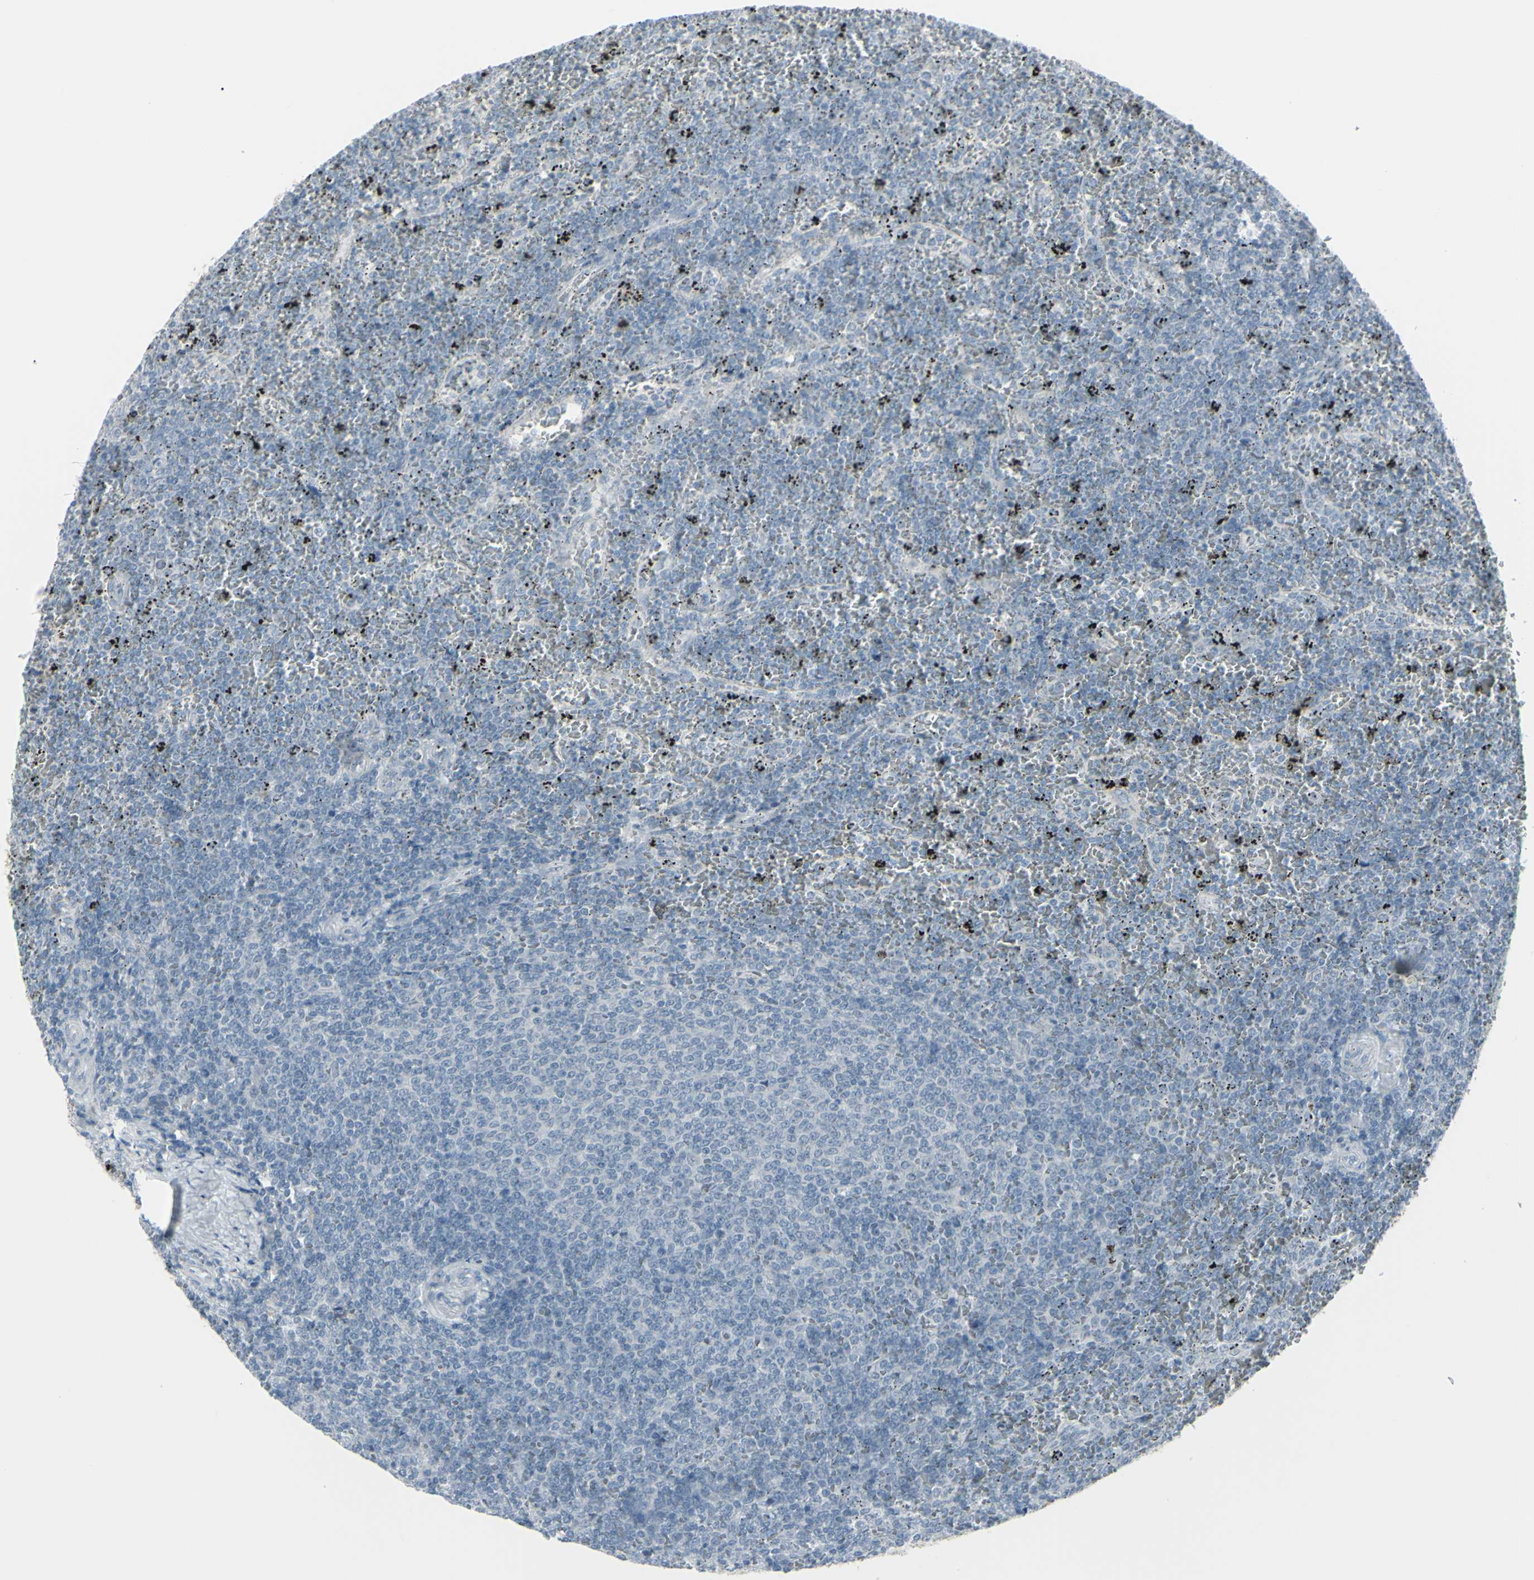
{"staining": {"intensity": "negative", "quantity": "none", "location": "none"}, "tissue": "lymphoma", "cell_type": "Tumor cells", "image_type": "cancer", "snomed": [{"axis": "morphology", "description": "Malignant lymphoma, non-Hodgkin's type, Low grade"}, {"axis": "topography", "description": "Spleen"}], "caption": "Immunohistochemical staining of human lymphoma reveals no significant expression in tumor cells.", "gene": "RAB3A", "patient": {"sex": "female", "age": 77}}